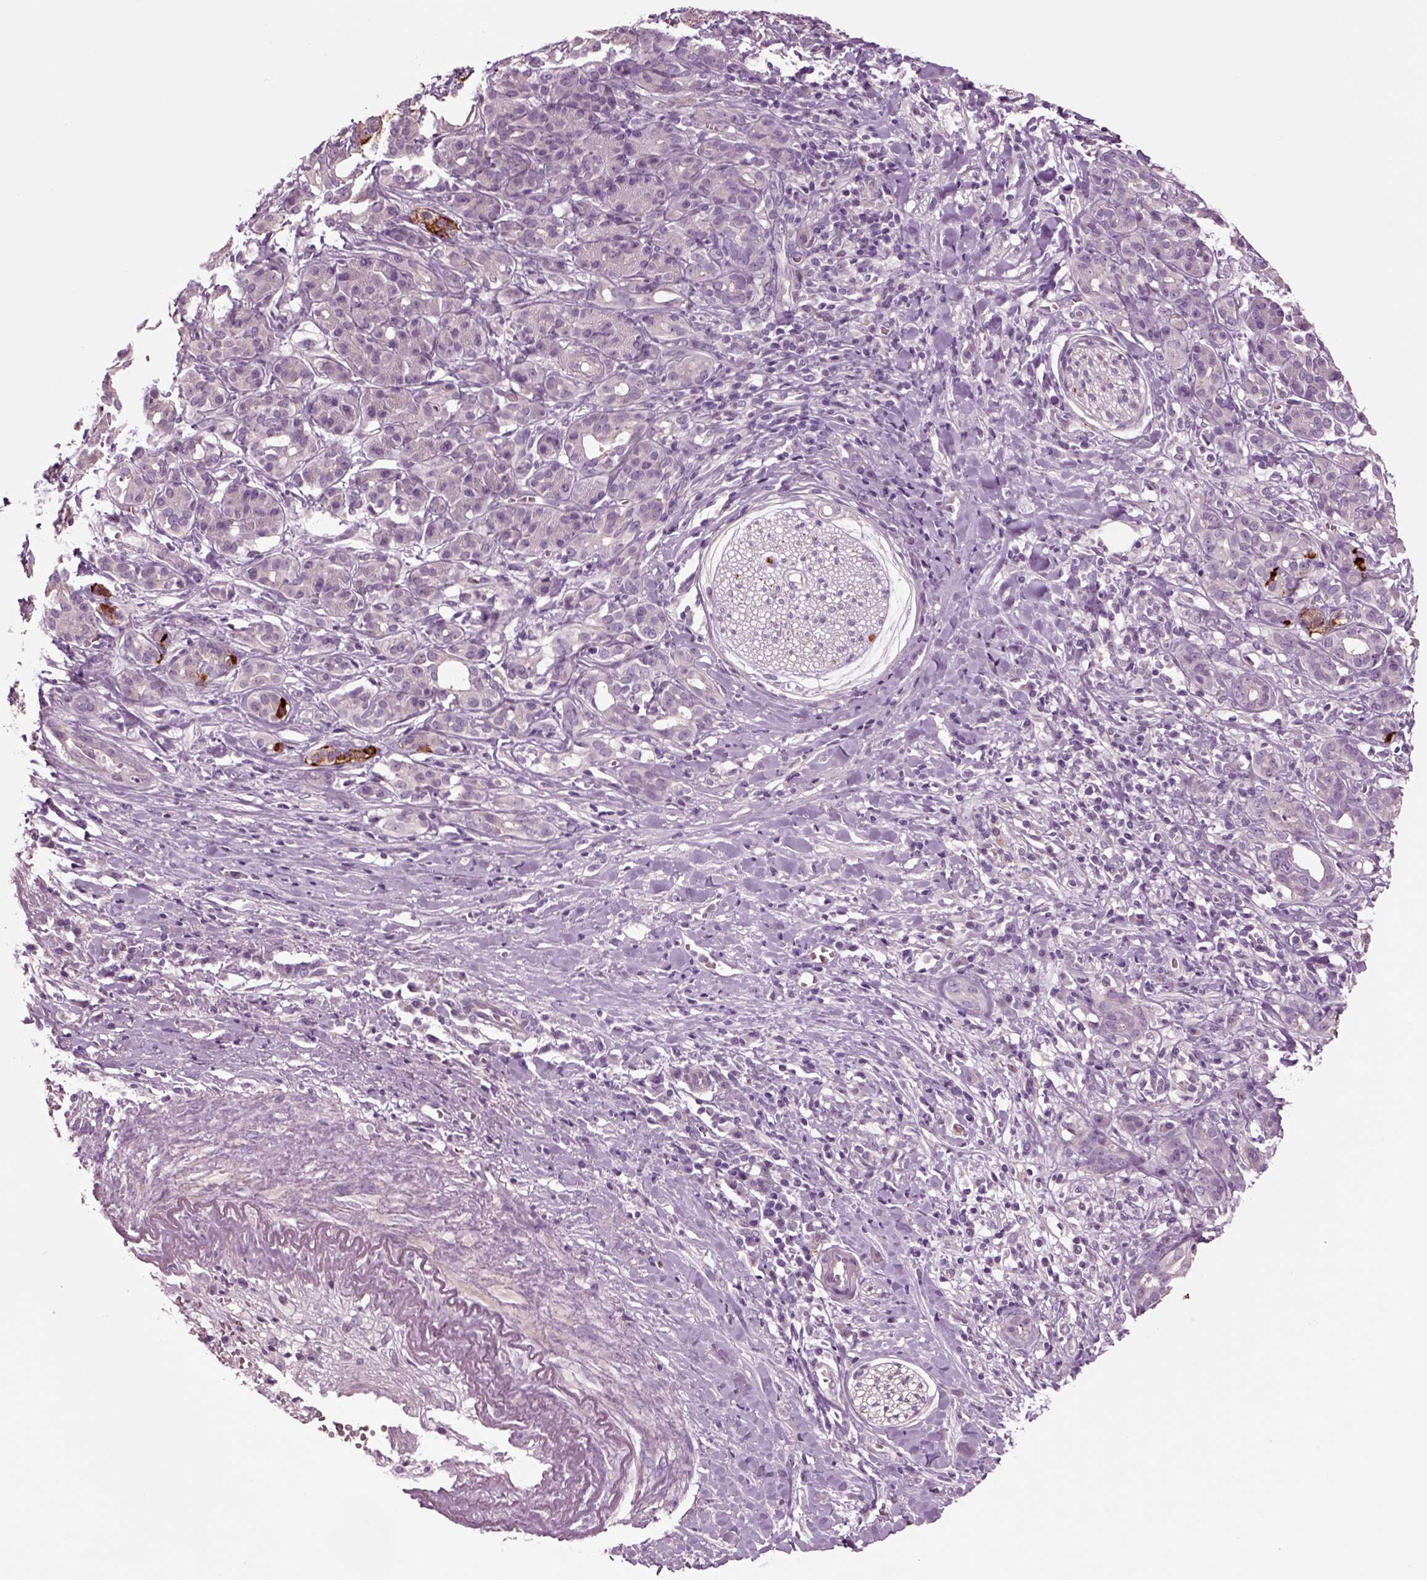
{"staining": {"intensity": "negative", "quantity": "none", "location": "none"}, "tissue": "pancreatic cancer", "cell_type": "Tumor cells", "image_type": "cancer", "snomed": [{"axis": "morphology", "description": "Adenocarcinoma, NOS"}, {"axis": "topography", "description": "Pancreas"}], "caption": "This is a image of immunohistochemistry (IHC) staining of pancreatic adenocarcinoma, which shows no staining in tumor cells. (DAB immunohistochemistry (IHC), high magnification).", "gene": "CHGB", "patient": {"sex": "male", "age": 61}}